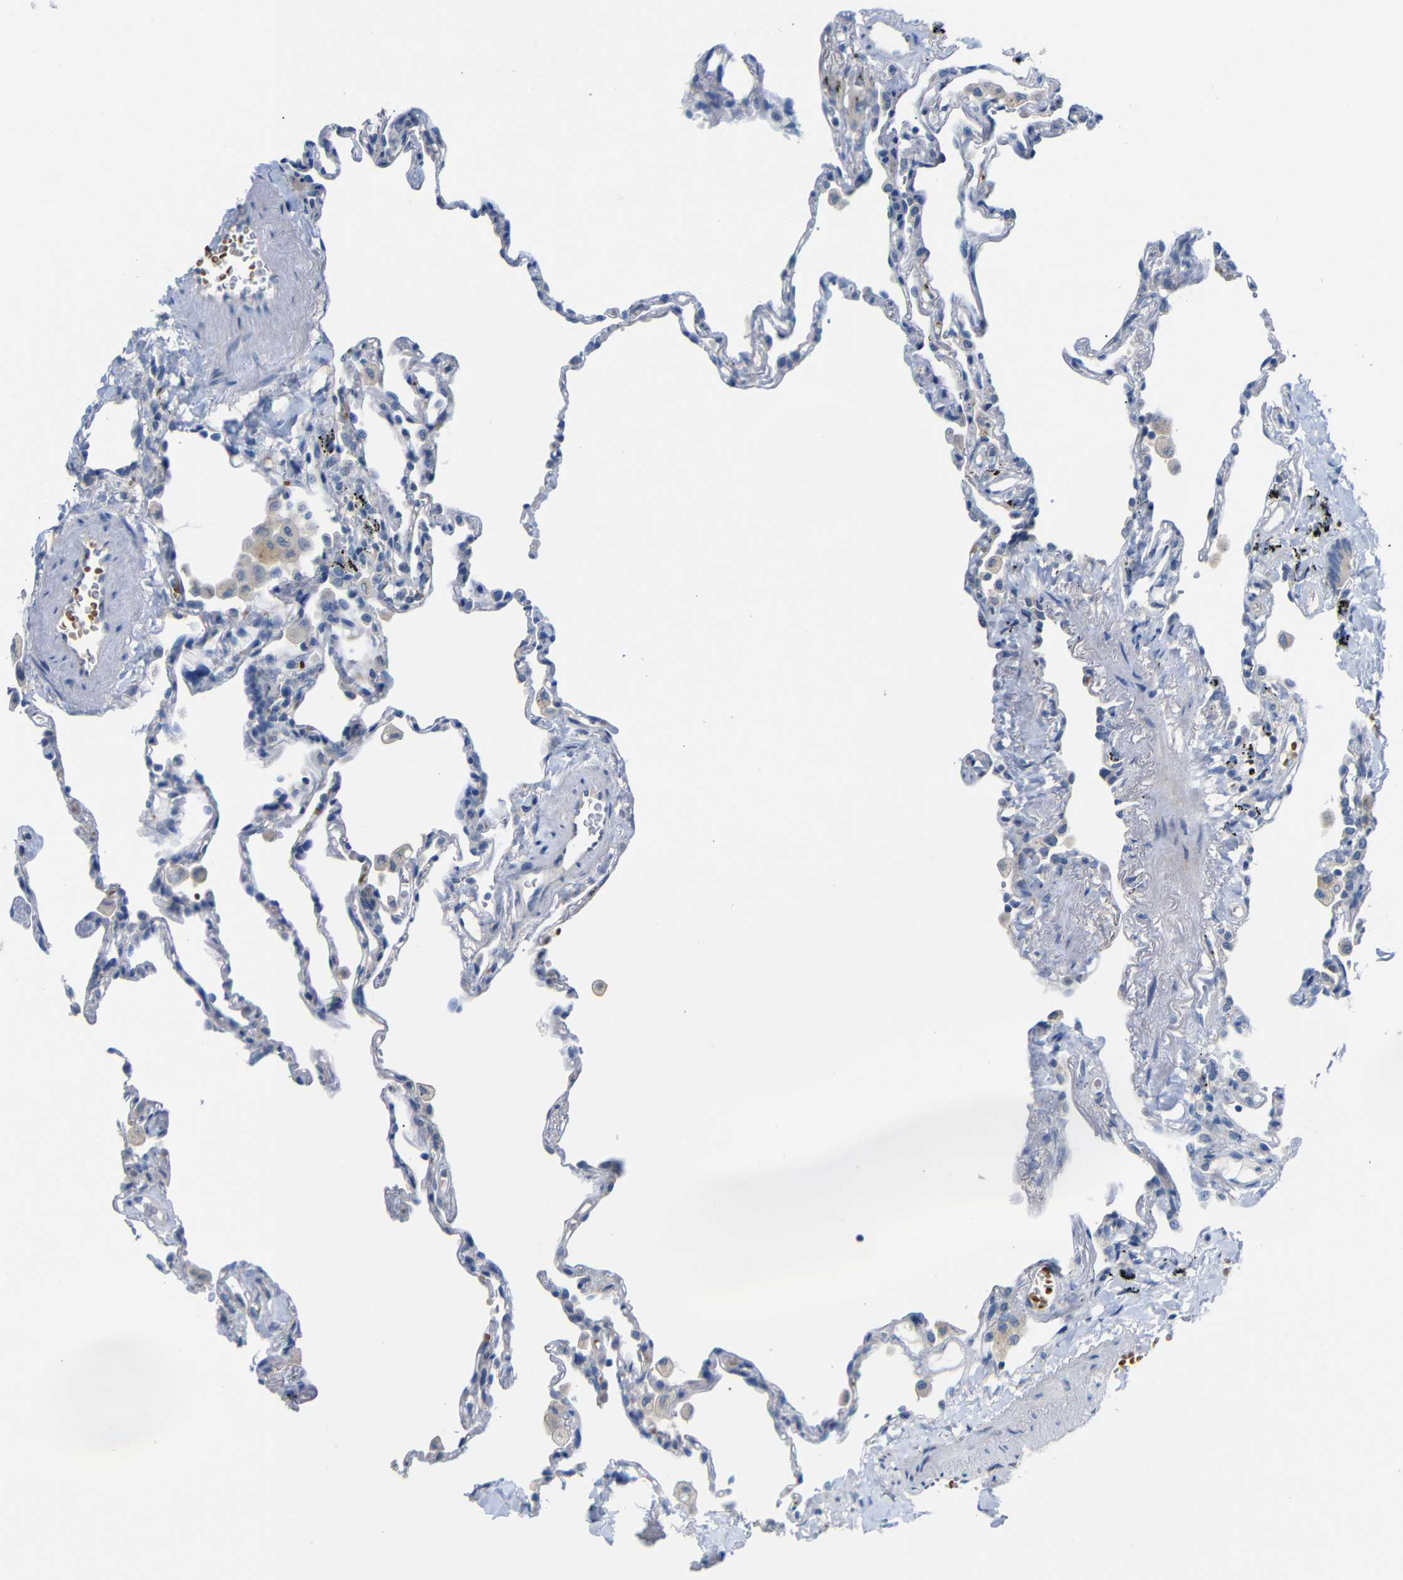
{"staining": {"intensity": "negative", "quantity": "none", "location": "none"}, "tissue": "lung", "cell_type": "Alveolar cells", "image_type": "normal", "snomed": [{"axis": "morphology", "description": "Normal tissue, NOS"}, {"axis": "topography", "description": "Lung"}], "caption": "A histopathology image of lung stained for a protein demonstrates no brown staining in alveolar cells. (Brightfield microscopy of DAB (3,3'-diaminobenzidine) immunohistochemistry at high magnification).", "gene": "TBC1D32", "patient": {"sex": "male", "age": 59}}